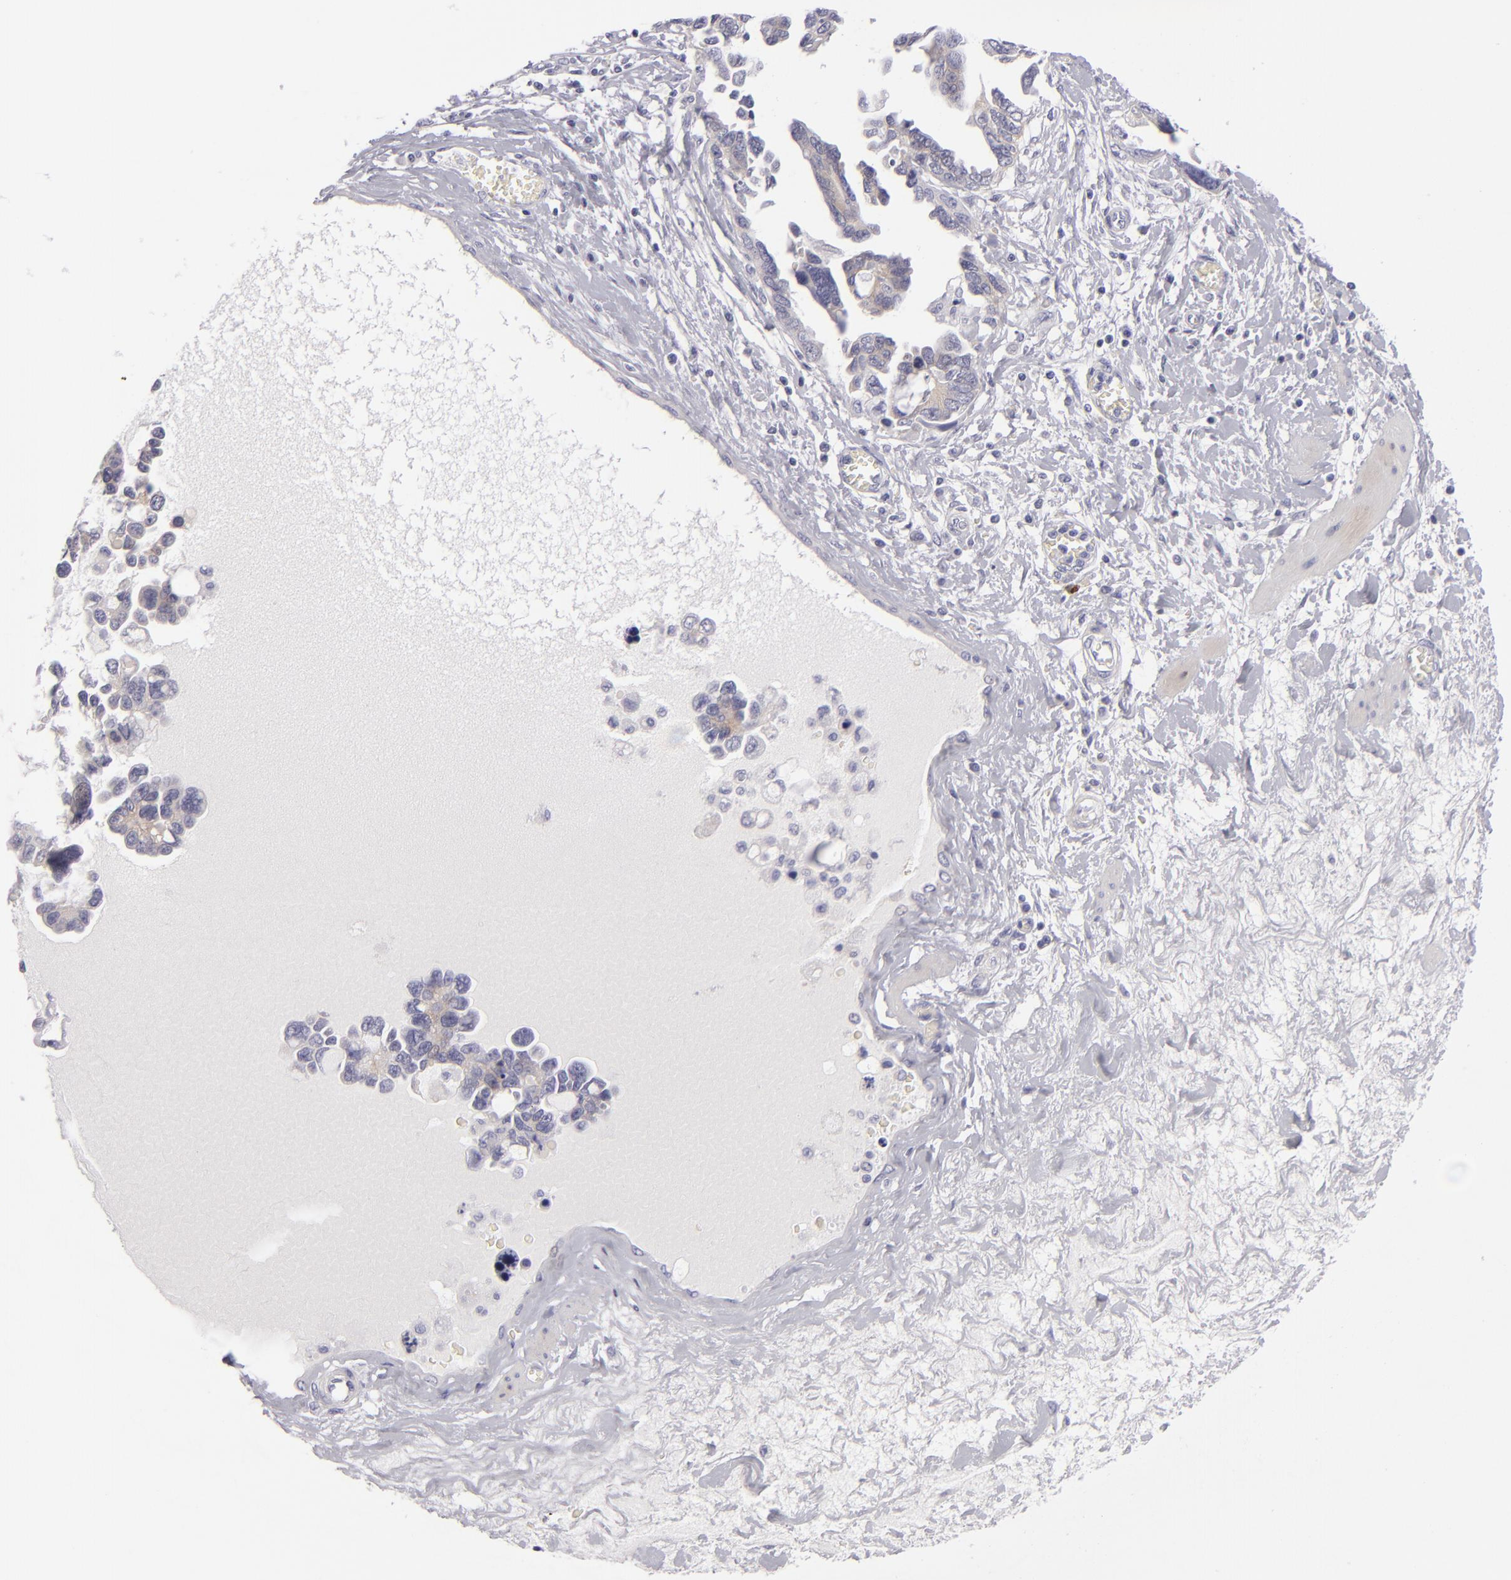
{"staining": {"intensity": "weak", "quantity": "25%-75%", "location": "cytoplasmic/membranous"}, "tissue": "ovarian cancer", "cell_type": "Tumor cells", "image_type": "cancer", "snomed": [{"axis": "morphology", "description": "Cystadenocarcinoma, serous, NOS"}, {"axis": "topography", "description": "Ovary"}], "caption": "A photomicrograph showing weak cytoplasmic/membranous positivity in about 25%-75% of tumor cells in ovarian serous cystadenocarcinoma, as visualized by brown immunohistochemical staining.", "gene": "DLG4", "patient": {"sex": "female", "age": 63}}